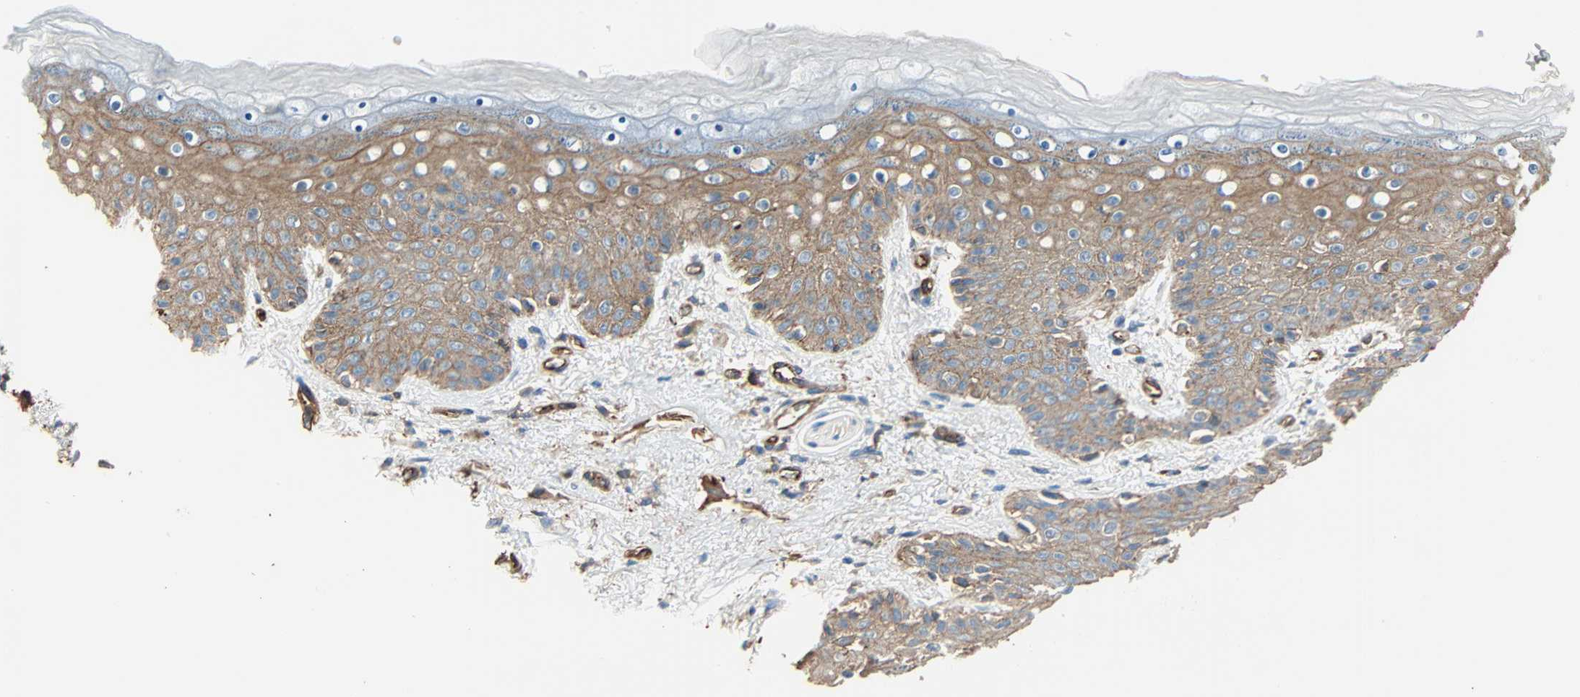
{"staining": {"intensity": "moderate", "quantity": ">75%", "location": "cytoplasmic/membranous"}, "tissue": "skin", "cell_type": "Epidermal cells", "image_type": "normal", "snomed": [{"axis": "morphology", "description": "Normal tissue, NOS"}, {"axis": "topography", "description": "Anal"}], "caption": "The immunohistochemical stain highlights moderate cytoplasmic/membranous expression in epidermal cells of normal skin.", "gene": "GALNT10", "patient": {"sex": "female", "age": 46}}